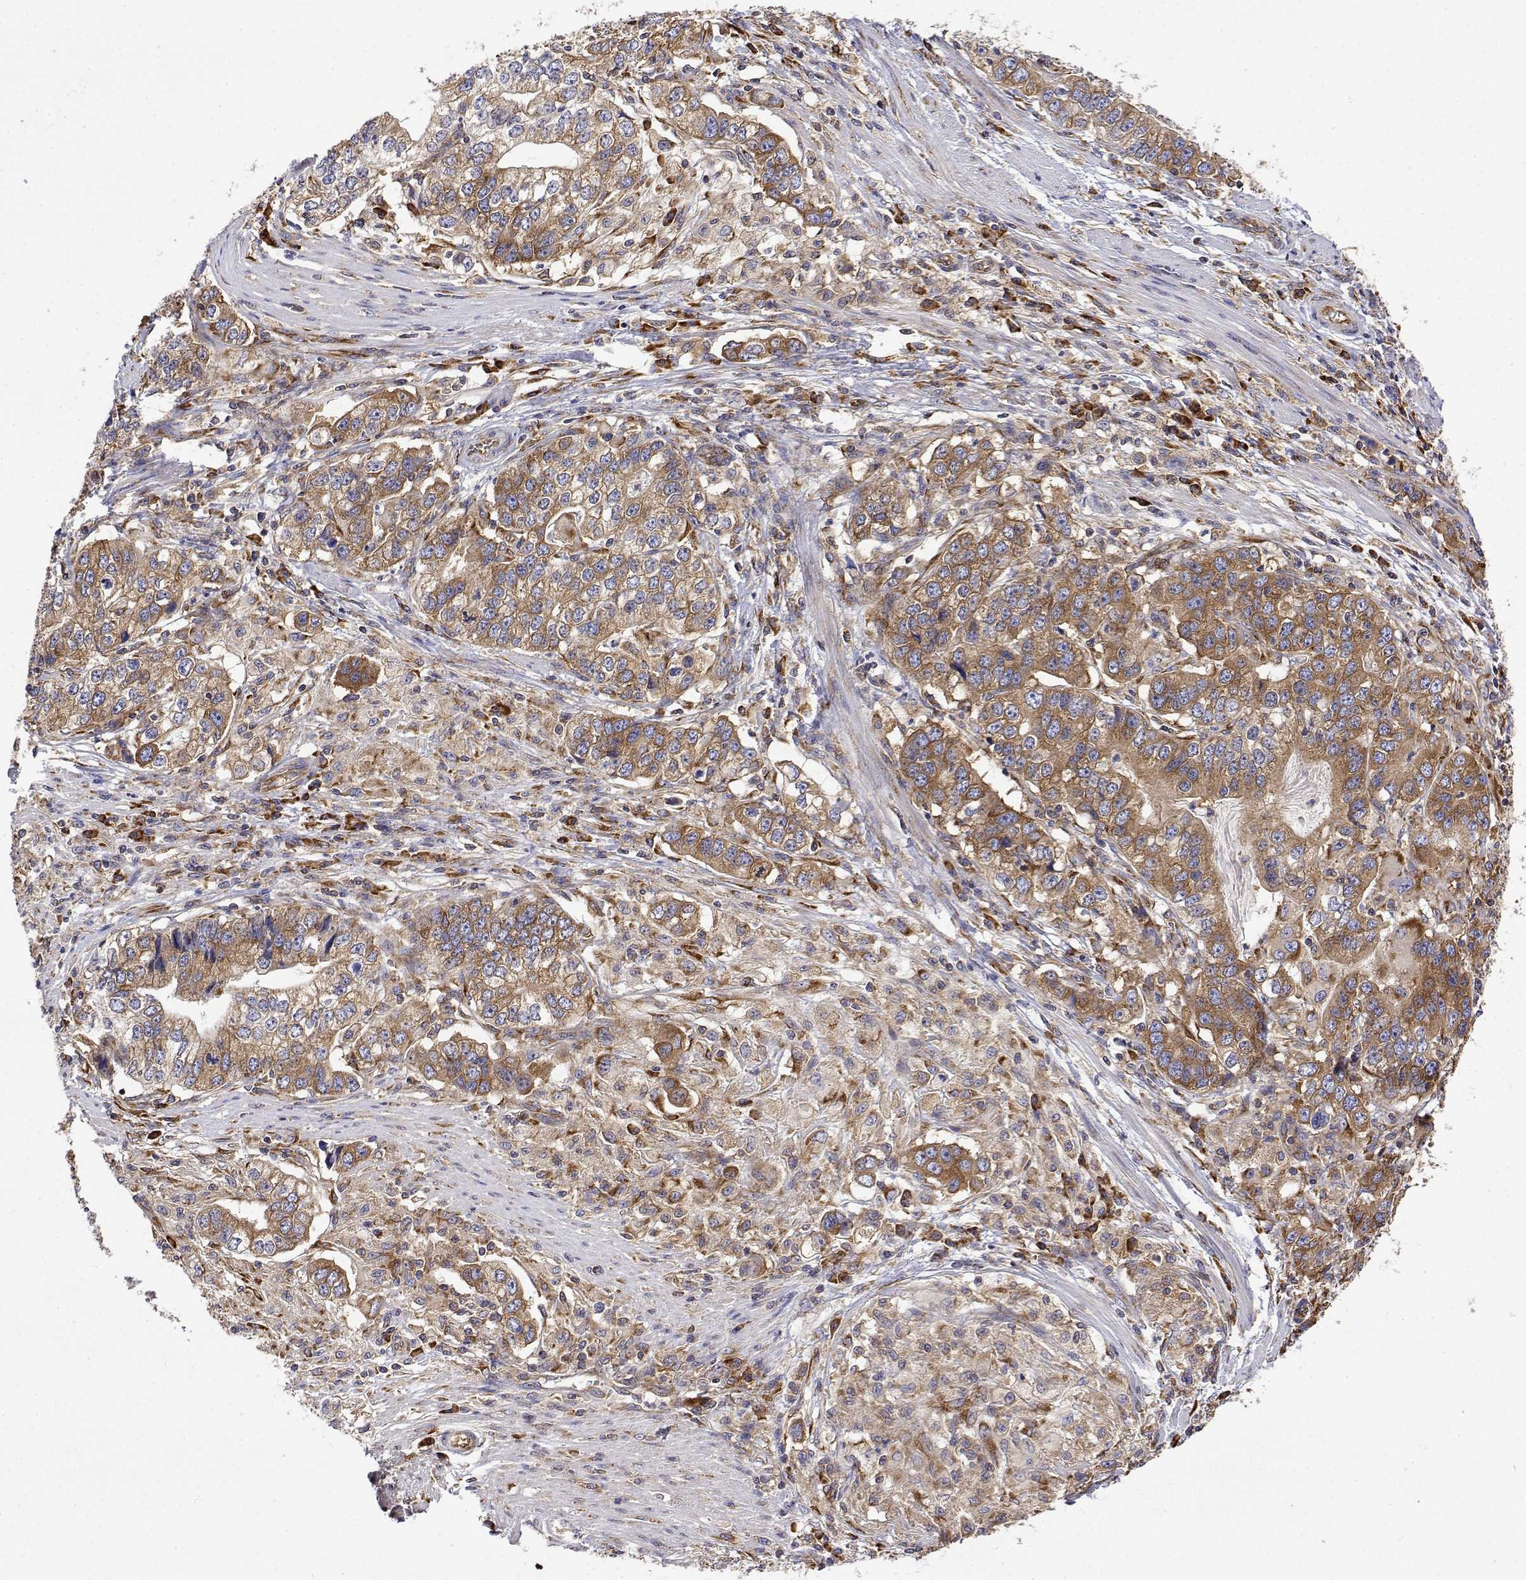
{"staining": {"intensity": "moderate", "quantity": ">75%", "location": "cytoplasmic/membranous"}, "tissue": "stomach cancer", "cell_type": "Tumor cells", "image_type": "cancer", "snomed": [{"axis": "morphology", "description": "Adenocarcinoma, NOS"}, {"axis": "topography", "description": "Stomach, lower"}], "caption": "IHC histopathology image of neoplastic tissue: stomach cancer stained using immunohistochemistry (IHC) demonstrates medium levels of moderate protein expression localized specifically in the cytoplasmic/membranous of tumor cells, appearing as a cytoplasmic/membranous brown color.", "gene": "EEF1G", "patient": {"sex": "female", "age": 72}}